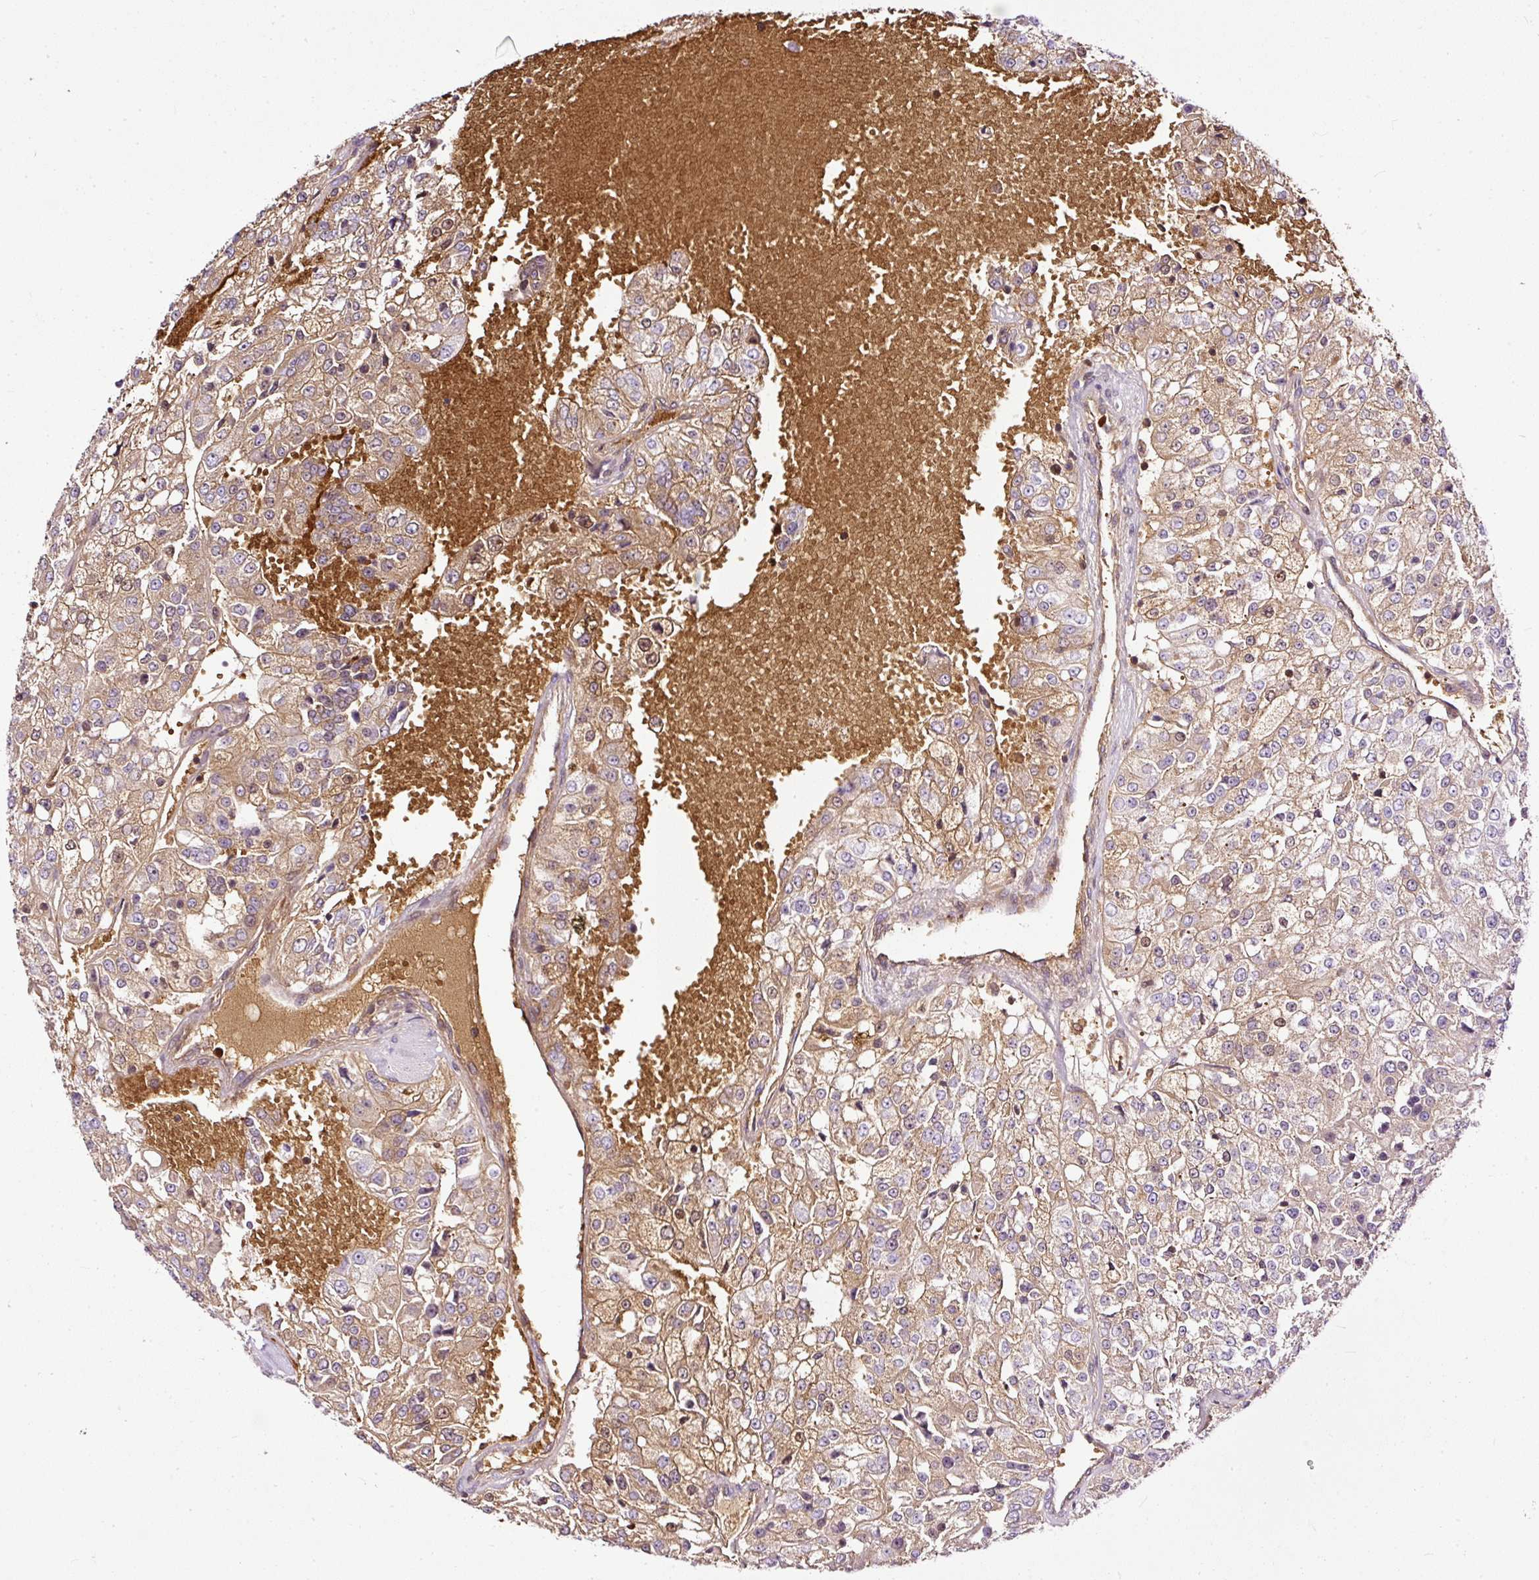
{"staining": {"intensity": "moderate", "quantity": "25%-75%", "location": "cytoplasmic/membranous"}, "tissue": "renal cancer", "cell_type": "Tumor cells", "image_type": "cancer", "snomed": [{"axis": "morphology", "description": "Adenocarcinoma, NOS"}, {"axis": "topography", "description": "Kidney"}], "caption": "An image of human renal cancer stained for a protein demonstrates moderate cytoplasmic/membranous brown staining in tumor cells.", "gene": "USHBP1", "patient": {"sex": "female", "age": 63}}